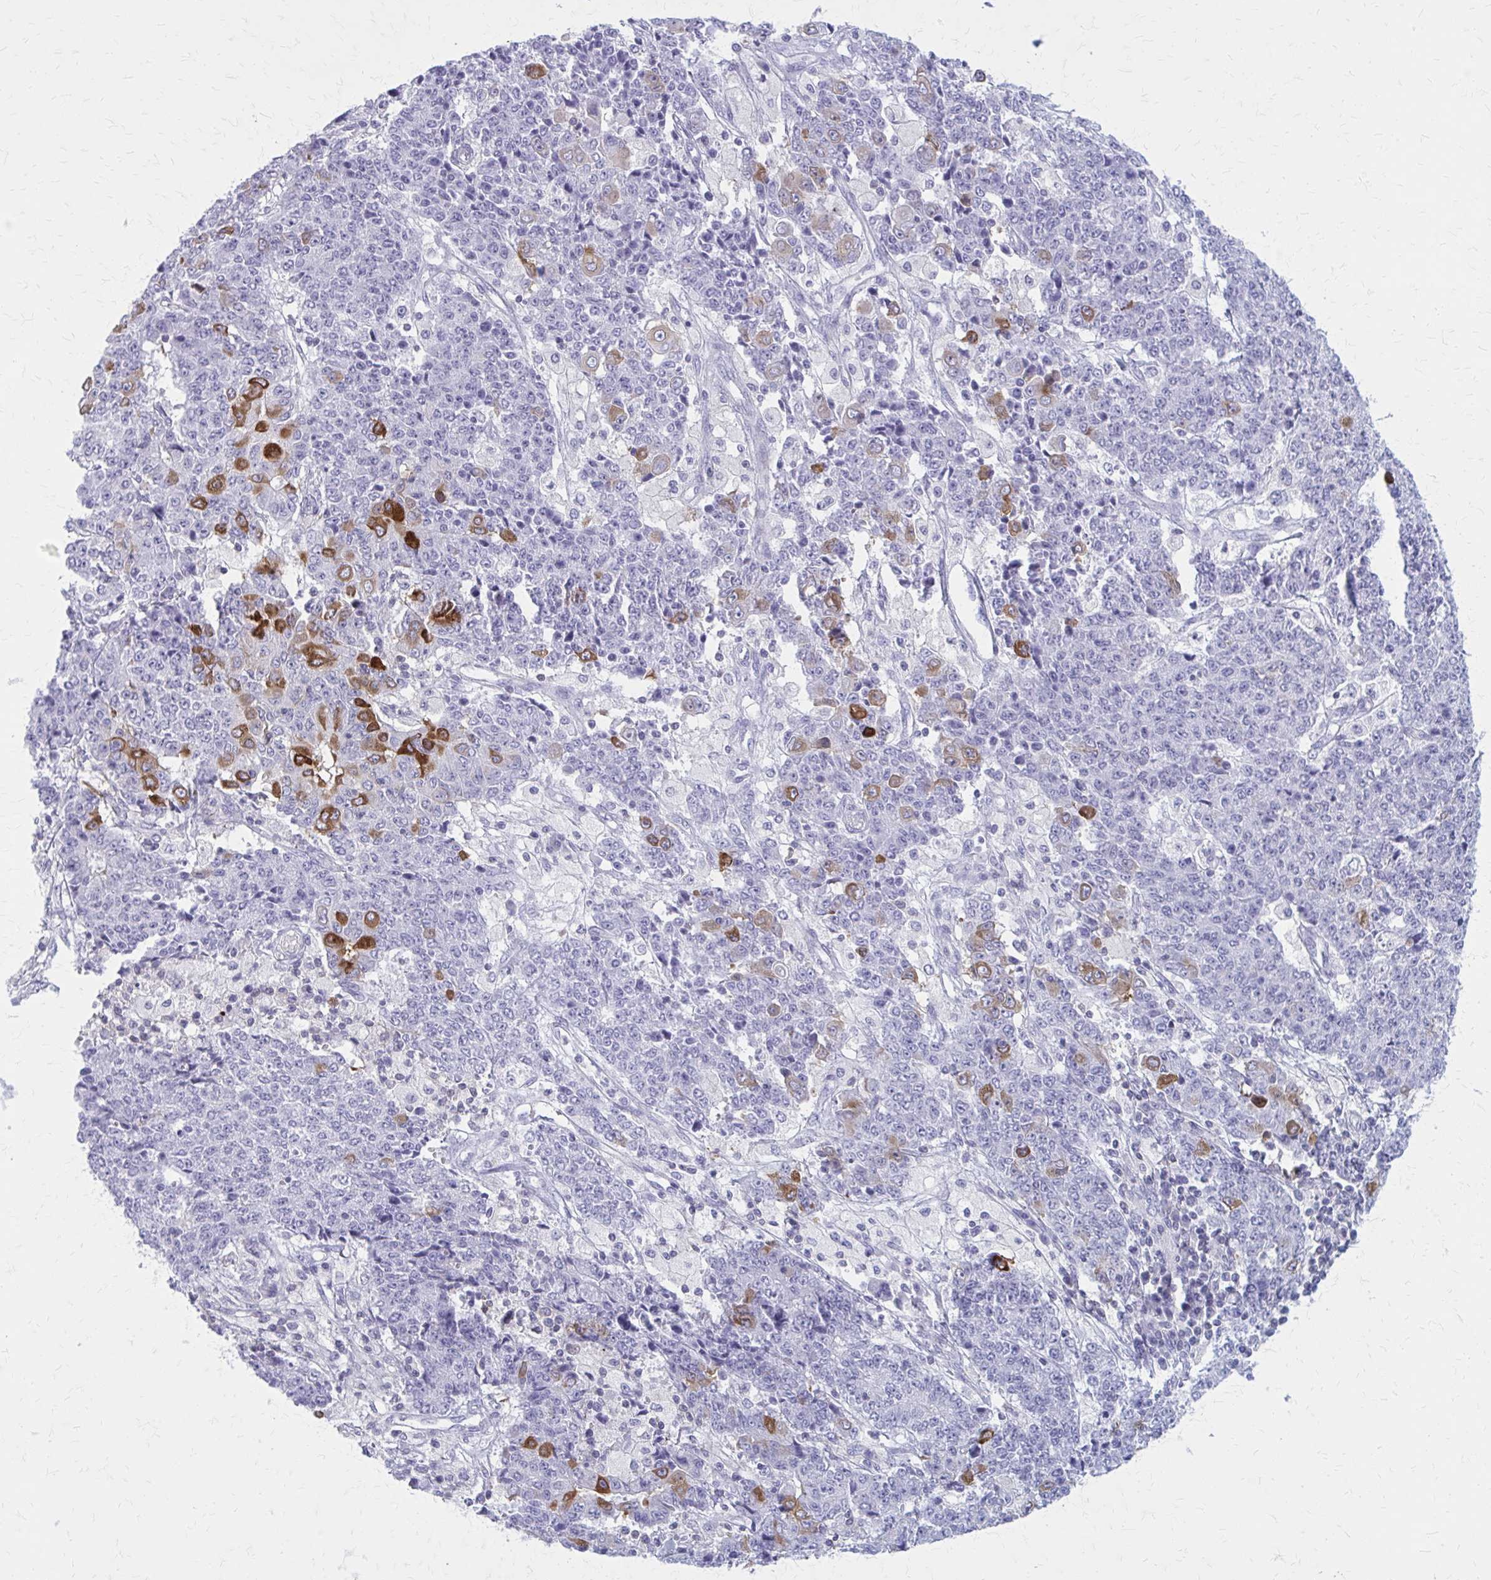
{"staining": {"intensity": "strong", "quantity": "<25%", "location": "cytoplasmic/membranous"}, "tissue": "ovarian cancer", "cell_type": "Tumor cells", "image_type": "cancer", "snomed": [{"axis": "morphology", "description": "Carcinoma, endometroid"}, {"axis": "topography", "description": "Ovary"}], "caption": "Immunohistochemical staining of ovarian cancer (endometroid carcinoma) demonstrates medium levels of strong cytoplasmic/membranous expression in approximately <25% of tumor cells.", "gene": "PITPNM1", "patient": {"sex": "female", "age": 42}}